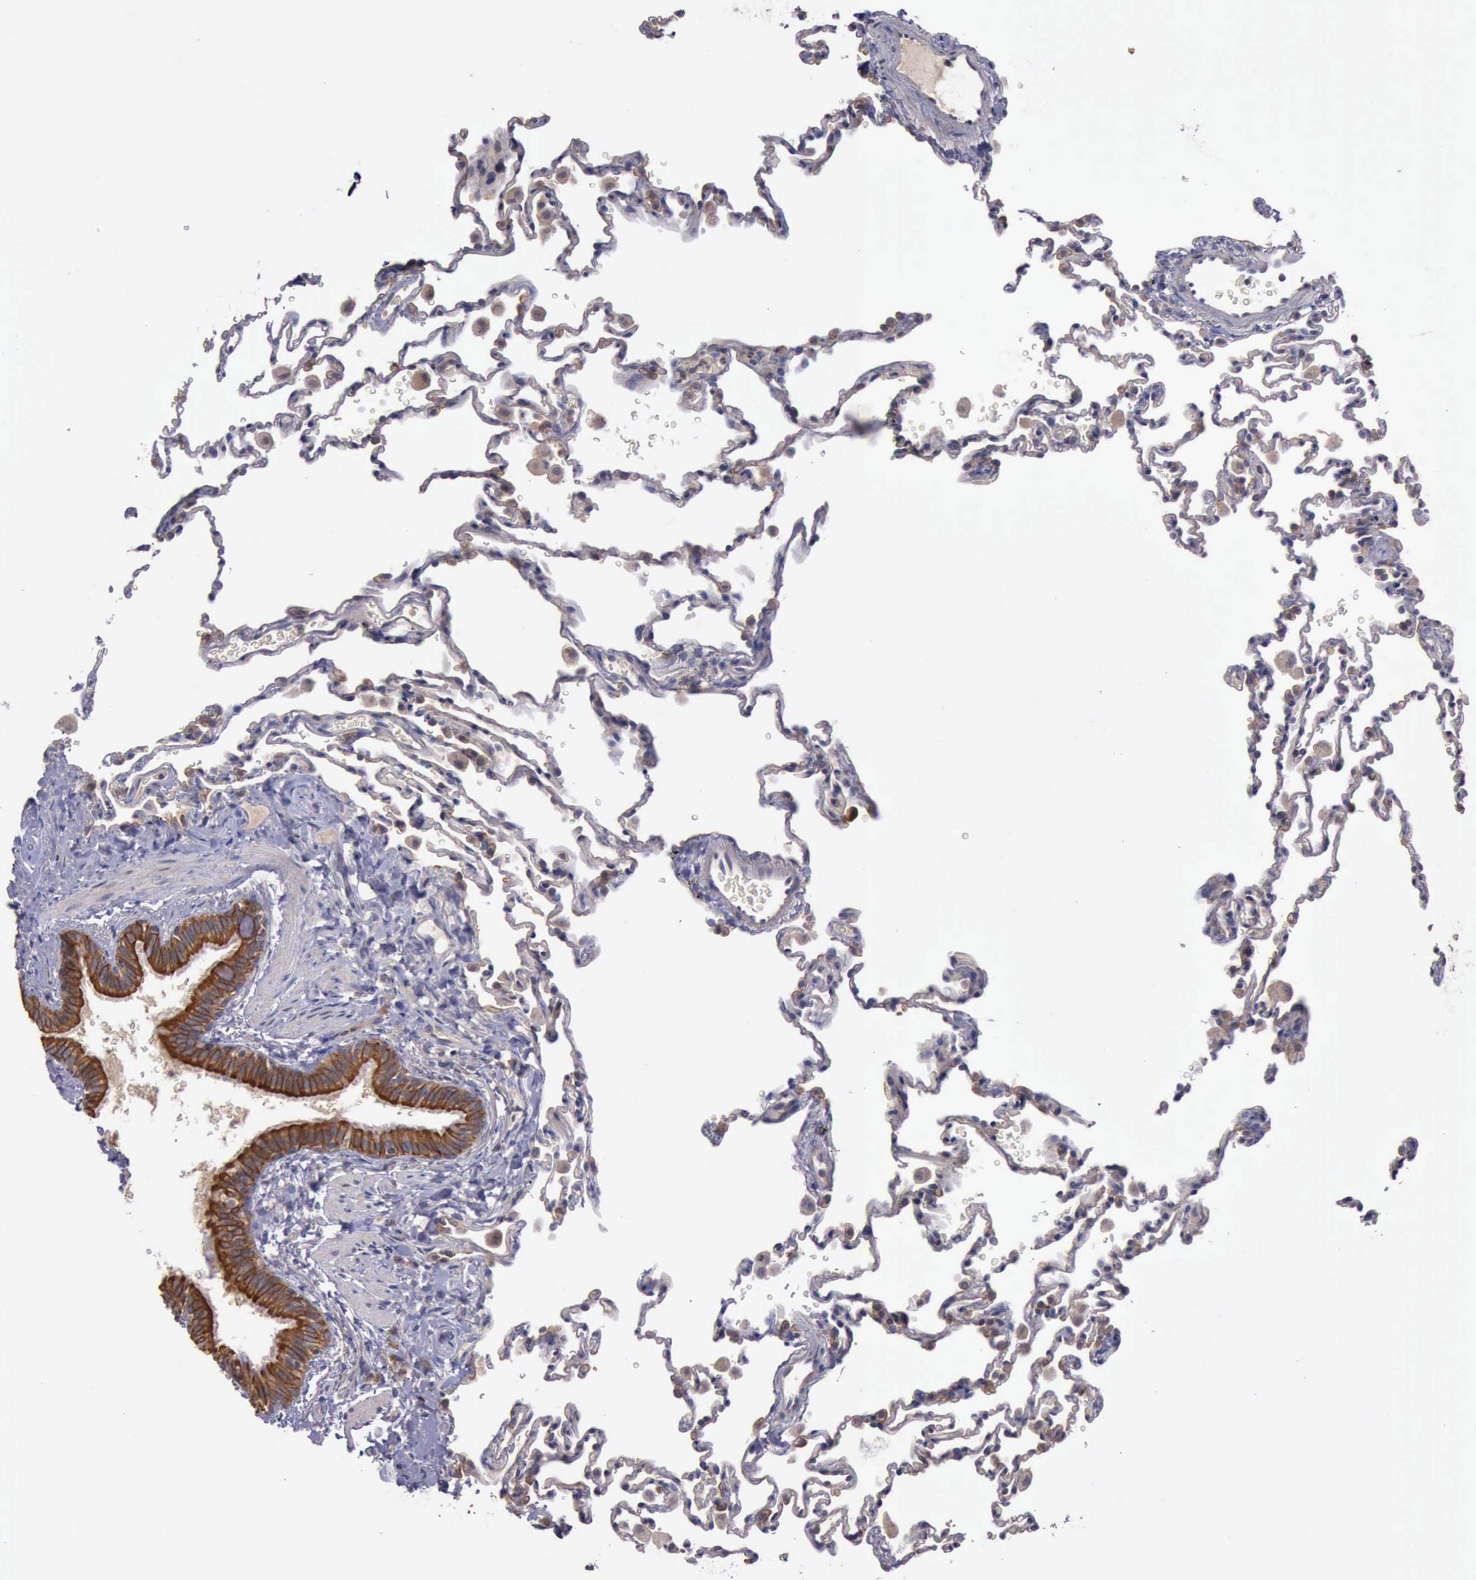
{"staining": {"intensity": "negative", "quantity": "none", "location": "none"}, "tissue": "lung", "cell_type": "Alveolar cells", "image_type": "normal", "snomed": [{"axis": "morphology", "description": "Normal tissue, NOS"}, {"axis": "topography", "description": "Lung"}], "caption": "Micrograph shows no protein expression in alveolar cells of unremarkable lung. (Stains: DAB (3,3'-diaminobenzidine) immunohistochemistry (IHC) with hematoxylin counter stain, Microscopy: brightfield microscopy at high magnification).", "gene": "RAB39B", "patient": {"sex": "male", "age": 59}}